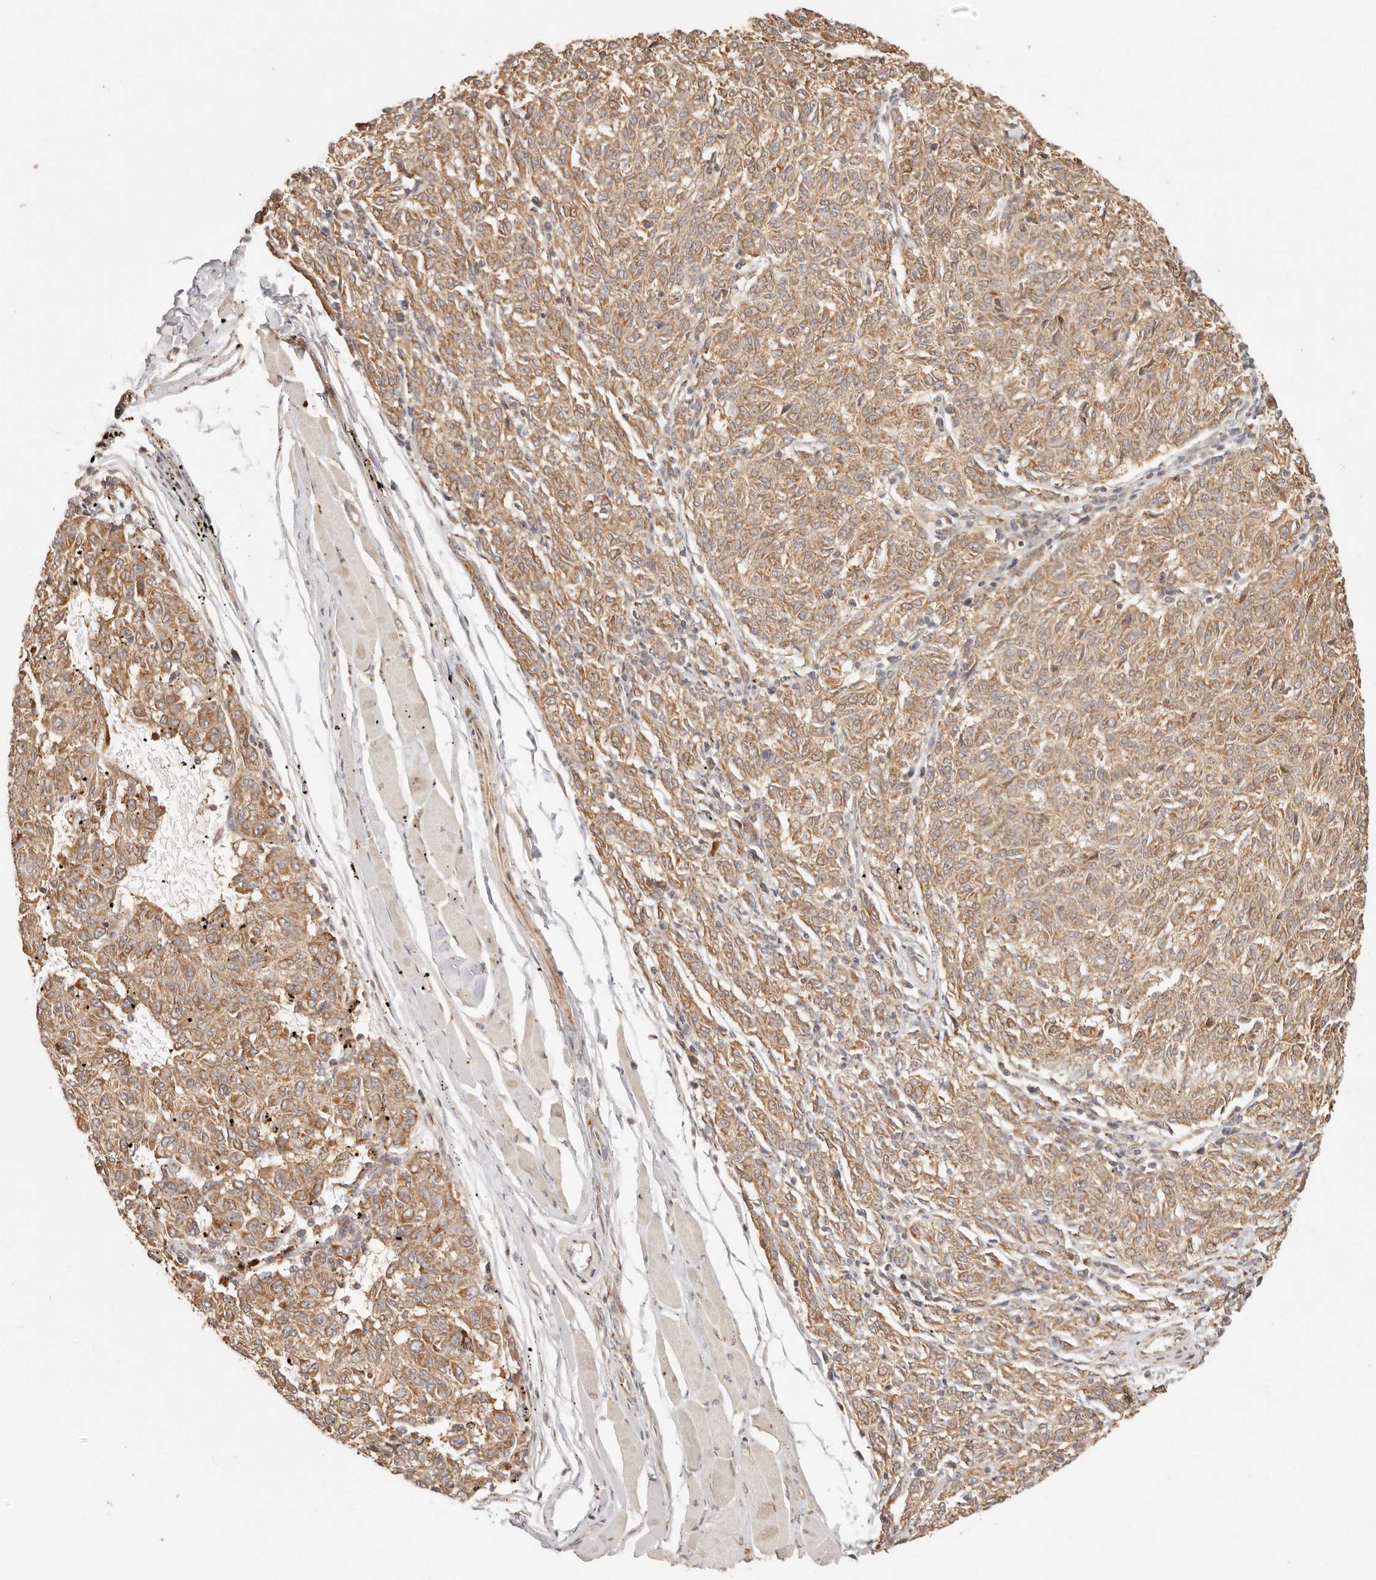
{"staining": {"intensity": "moderate", "quantity": ">75%", "location": "cytoplasmic/membranous"}, "tissue": "melanoma", "cell_type": "Tumor cells", "image_type": "cancer", "snomed": [{"axis": "morphology", "description": "Malignant melanoma, NOS"}, {"axis": "topography", "description": "Skin"}], "caption": "Immunohistochemical staining of human melanoma shows moderate cytoplasmic/membranous protein expression in about >75% of tumor cells.", "gene": "TIMM17A", "patient": {"sex": "female", "age": 72}}